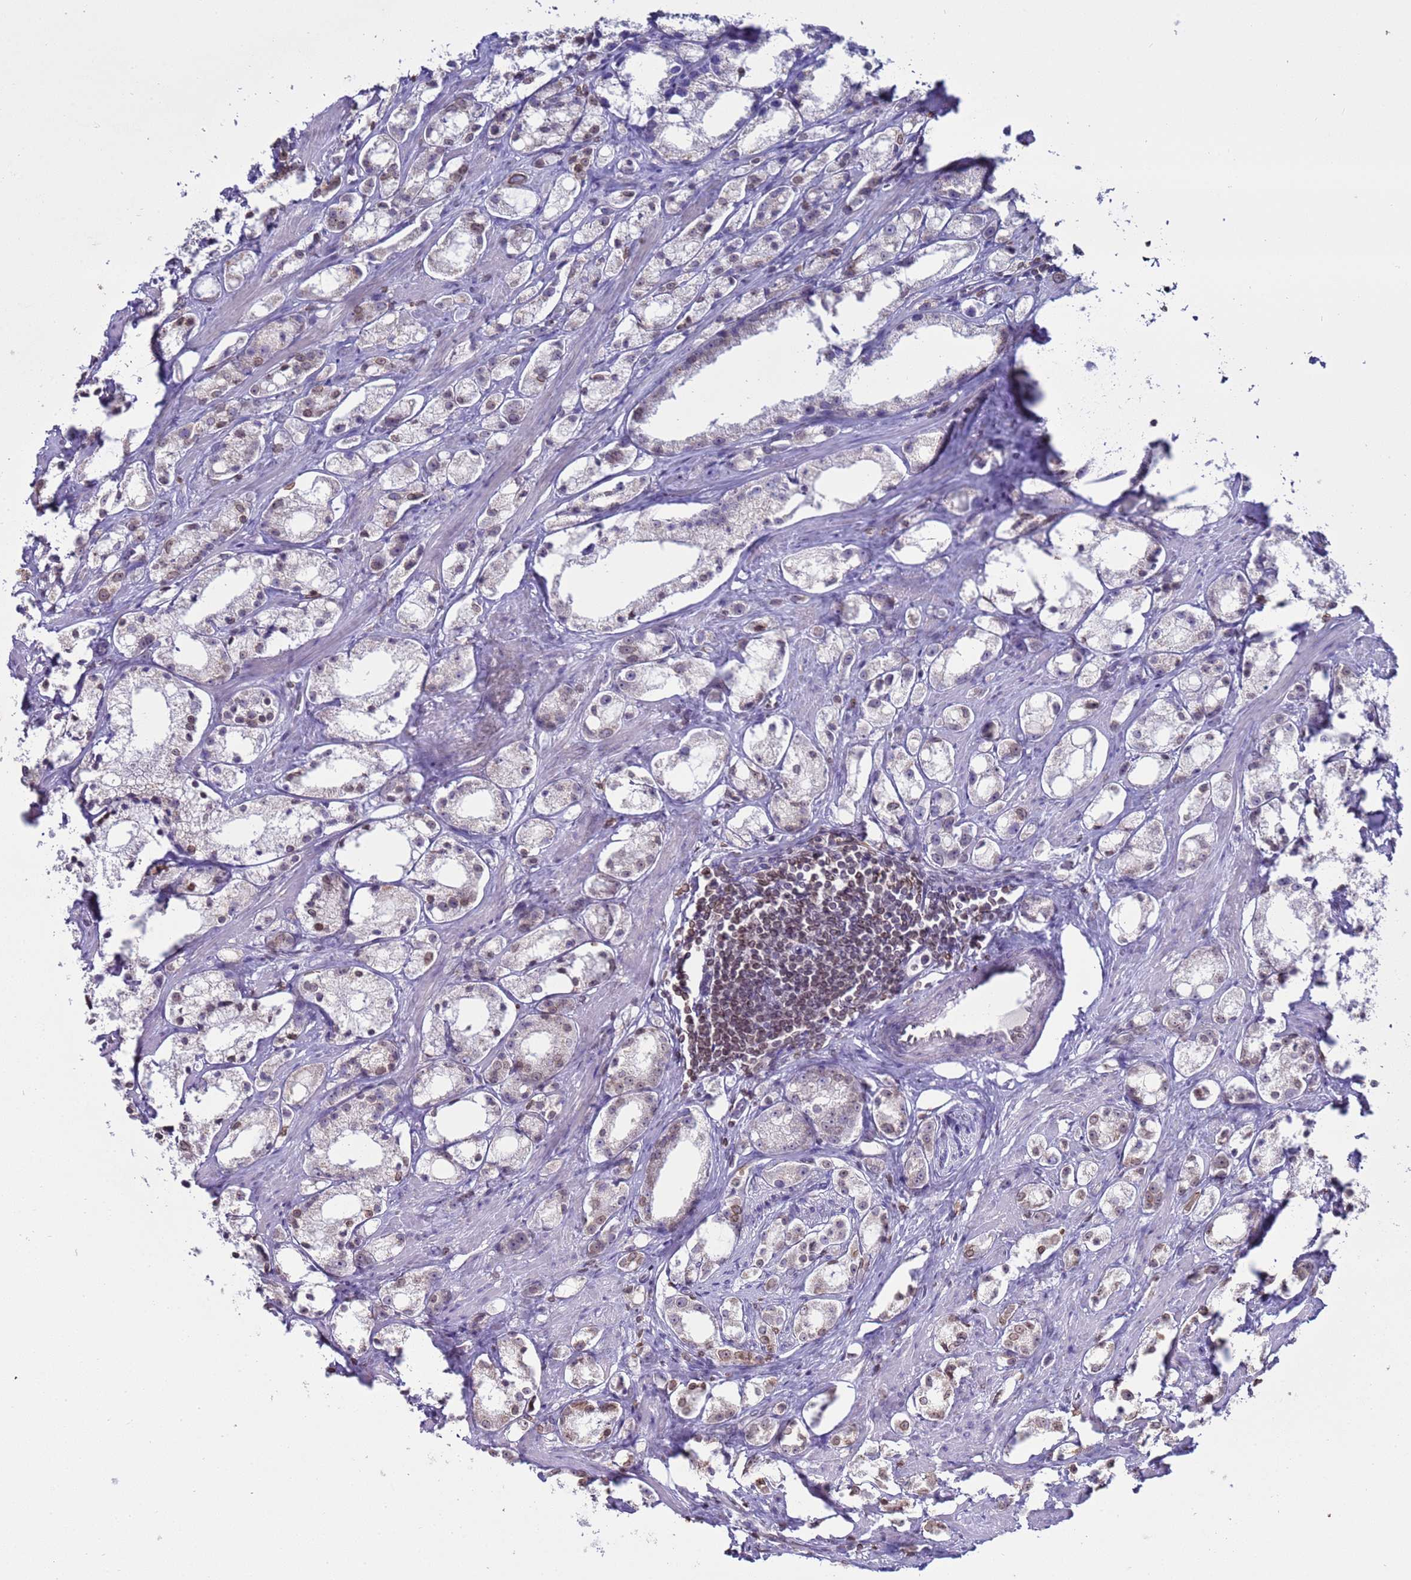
{"staining": {"intensity": "weak", "quantity": "<25%", "location": "nuclear"}, "tissue": "prostate cancer", "cell_type": "Tumor cells", "image_type": "cancer", "snomed": [{"axis": "morphology", "description": "Adenocarcinoma, High grade"}, {"axis": "topography", "description": "Prostate"}], "caption": "A histopathology image of prostate adenocarcinoma (high-grade) stained for a protein demonstrates no brown staining in tumor cells.", "gene": "DHX37", "patient": {"sex": "male", "age": 66}}